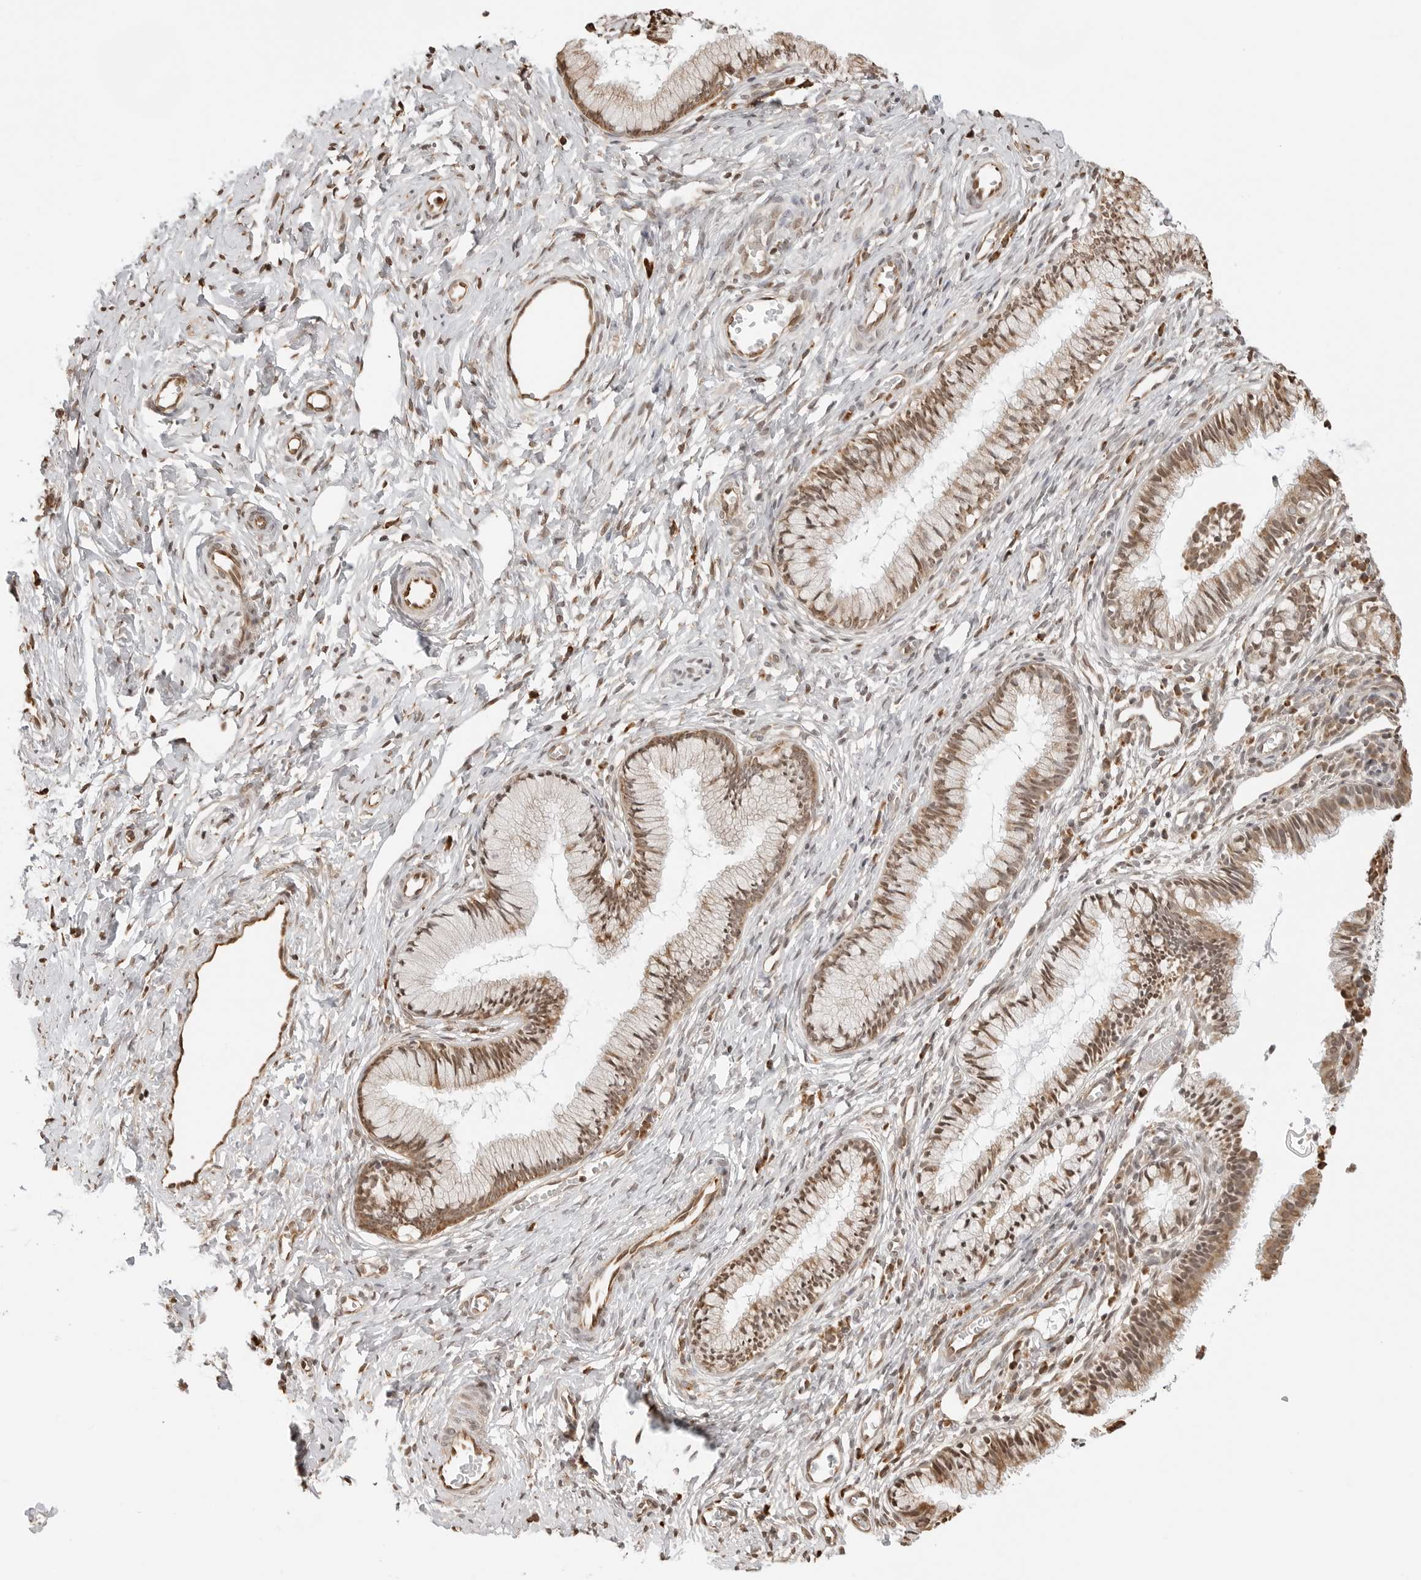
{"staining": {"intensity": "moderate", "quantity": ">75%", "location": "nuclear"}, "tissue": "cervix", "cell_type": "Glandular cells", "image_type": "normal", "snomed": [{"axis": "morphology", "description": "Normal tissue, NOS"}, {"axis": "topography", "description": "Cervix"}], "caption": "An immunohistochemistry (IHC) photomicrograph of benign tissue is shown. Protein staining in brown highlights moderate nuclear positivity in cervix within glandular cells. (brown staining indicates protein expression, while blue staining denotes nuclei).", "gene": "FKBP14", "patient": {"sex": "female", "age": 27}}